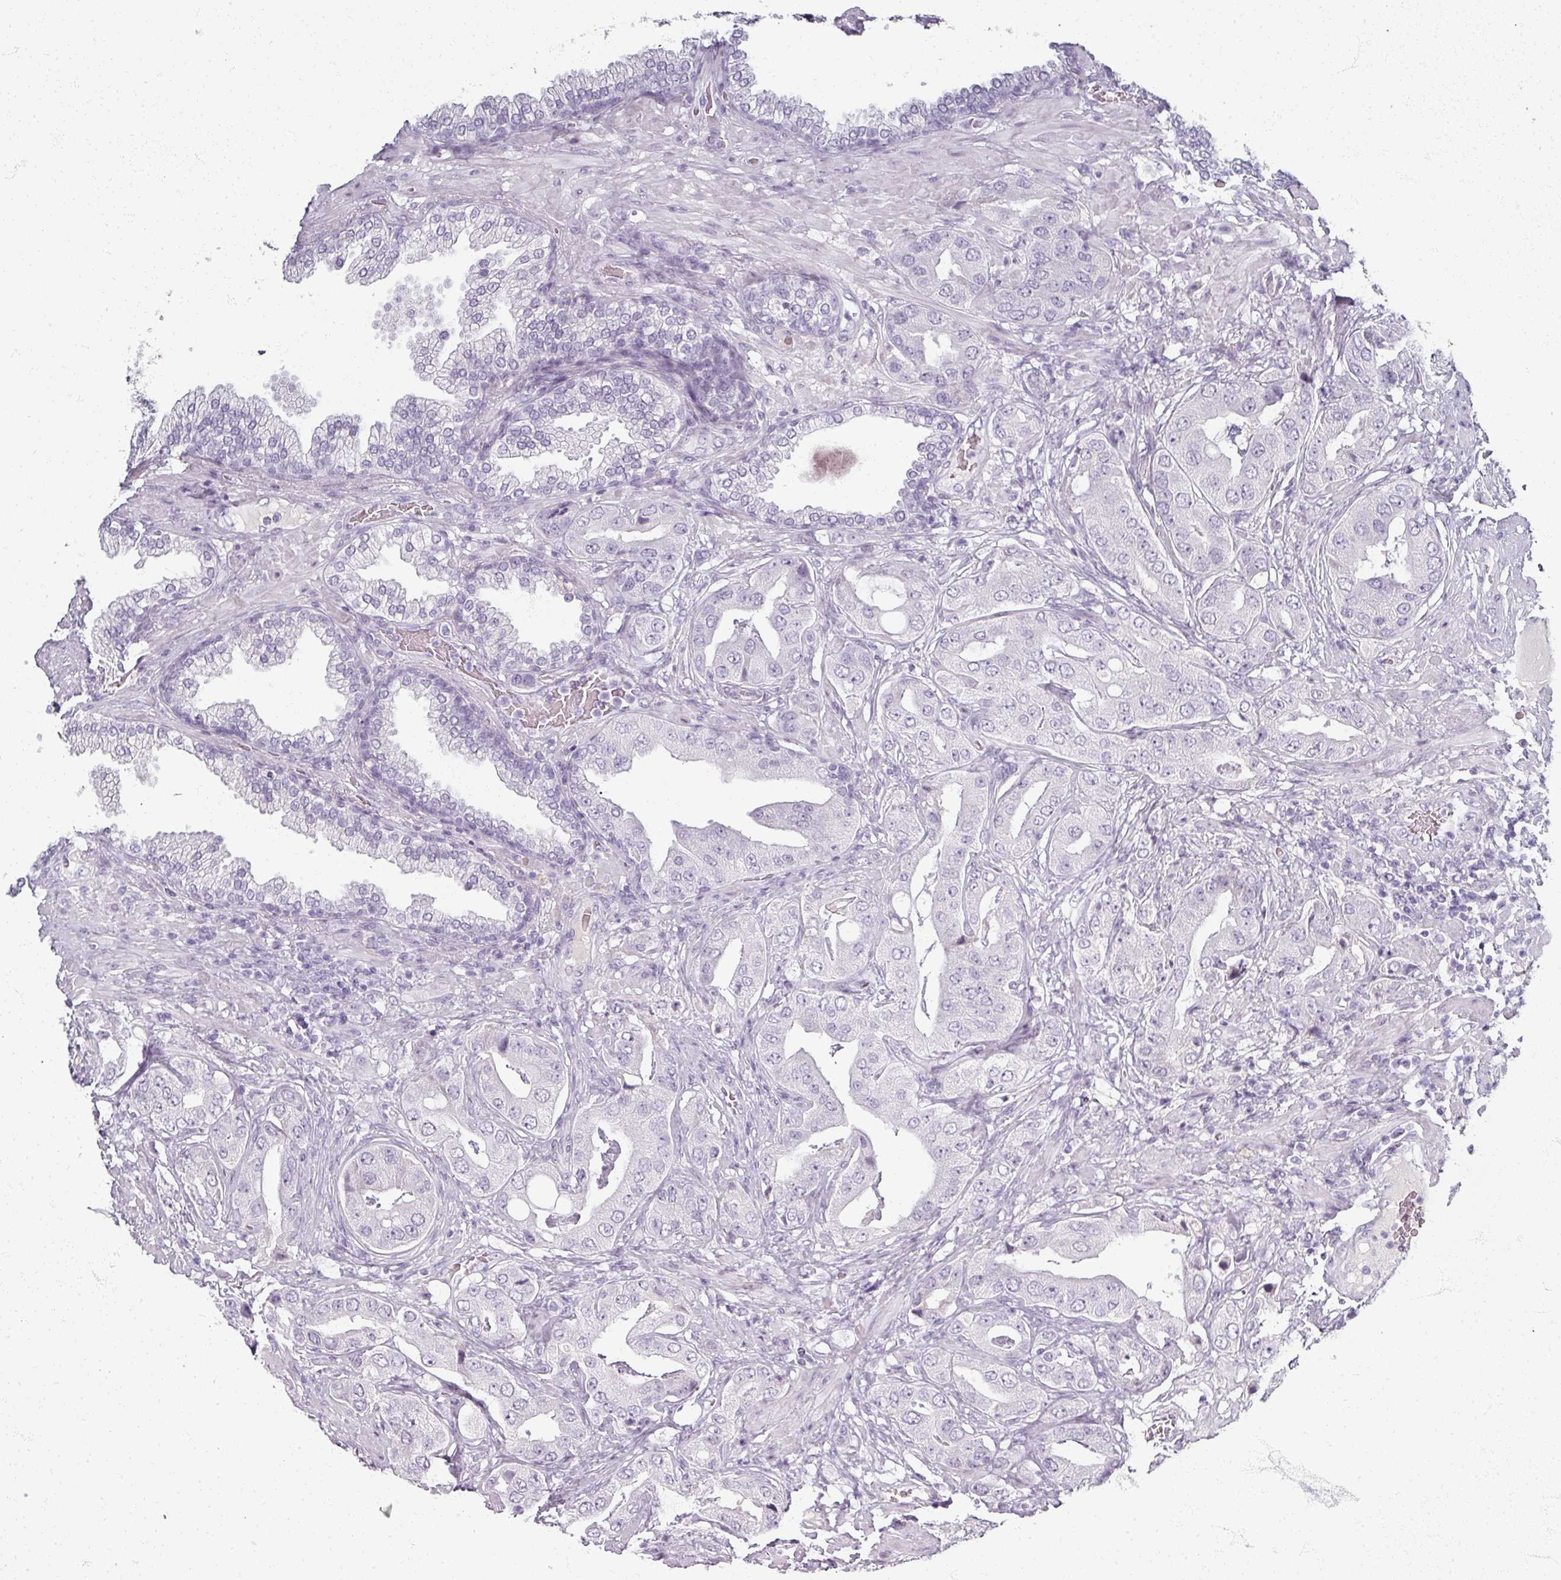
{"staining": {"intensity": "negative", "quantity": "none", "location": "none"}, "tissue": "prostate cancer", "cell_type": "Tumor cells", "image_type": "cancer", "snomed": [{"axis": "morphology", "description": "Adenocarcinoma, High grade"}, {"axis": "topography", "description": "Prostate"}], "caption": "High power microscopy histopathology image of an immunohistochemistry (IHC) histopathology image of prostate cancer, revealing no significant positivity in tumor cells.", "gene": "REG3G", "patient": {"sex": "male", "age": 63}}